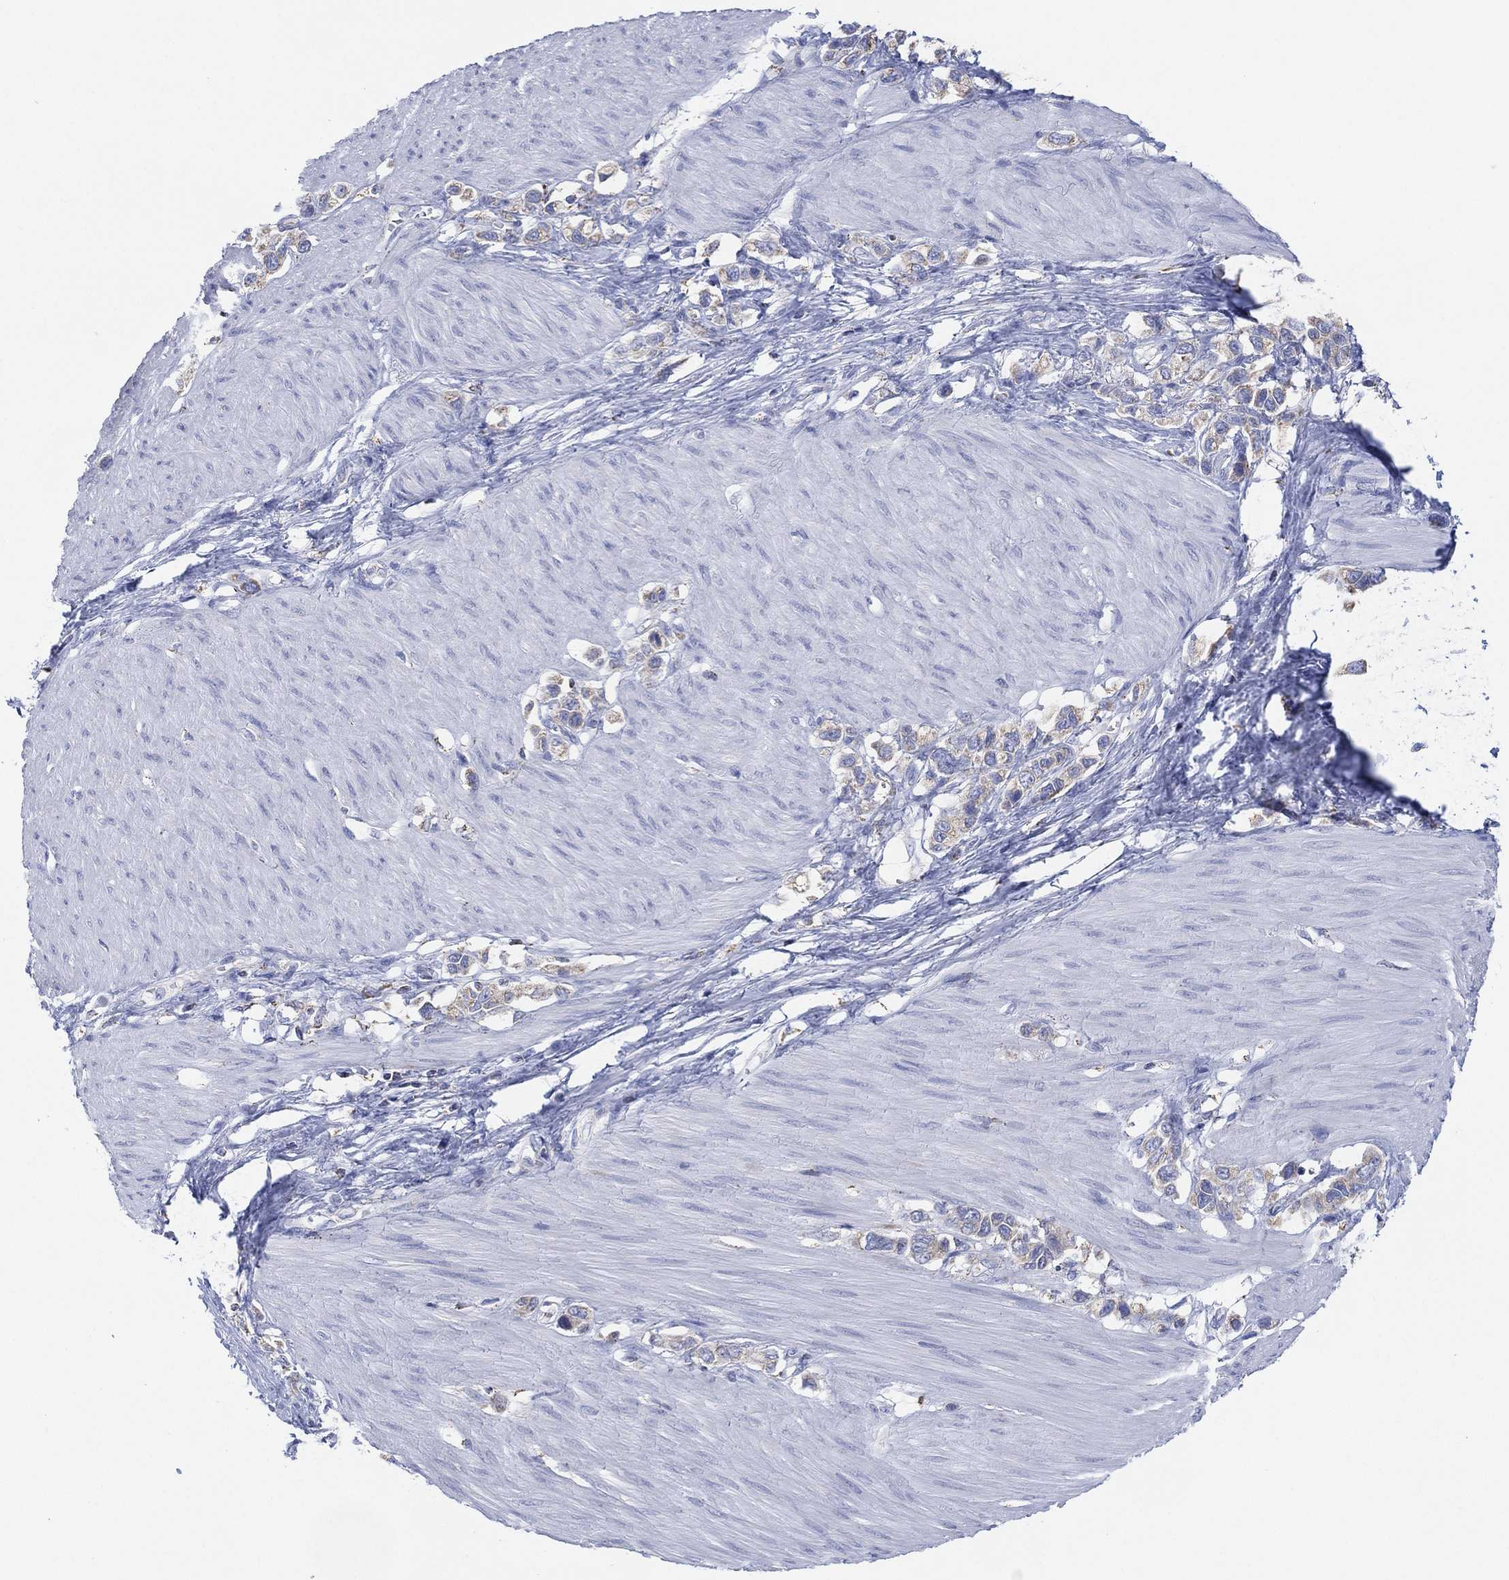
{"staining": {"intensity": "negative", "quantity": "none", "location": "none"}, "tissue": "stomach cancer", "cell_type": "Tumor cells", "image_type": "cancer", "snomed": [{"axis": "morphology", "description": "Normal tissue, NOS"}, {"axis": "morphology", "description": "Adenocarcinoma, NOS"}, {"axis": "morphology", "description": "Adenocarcinoma, High grade"}, {"axis": "topography", "description": "Stomach, upper"}, {"axis": "topography", "description": "Stomach"}], "caption": "This is an immunohistochemistry (IHC) micrograph of human adenocarcinoma (stomach). There is no staining in tumor cells.", "gene": "CFTR", "patient": {"sex": "female", "age": 65}}